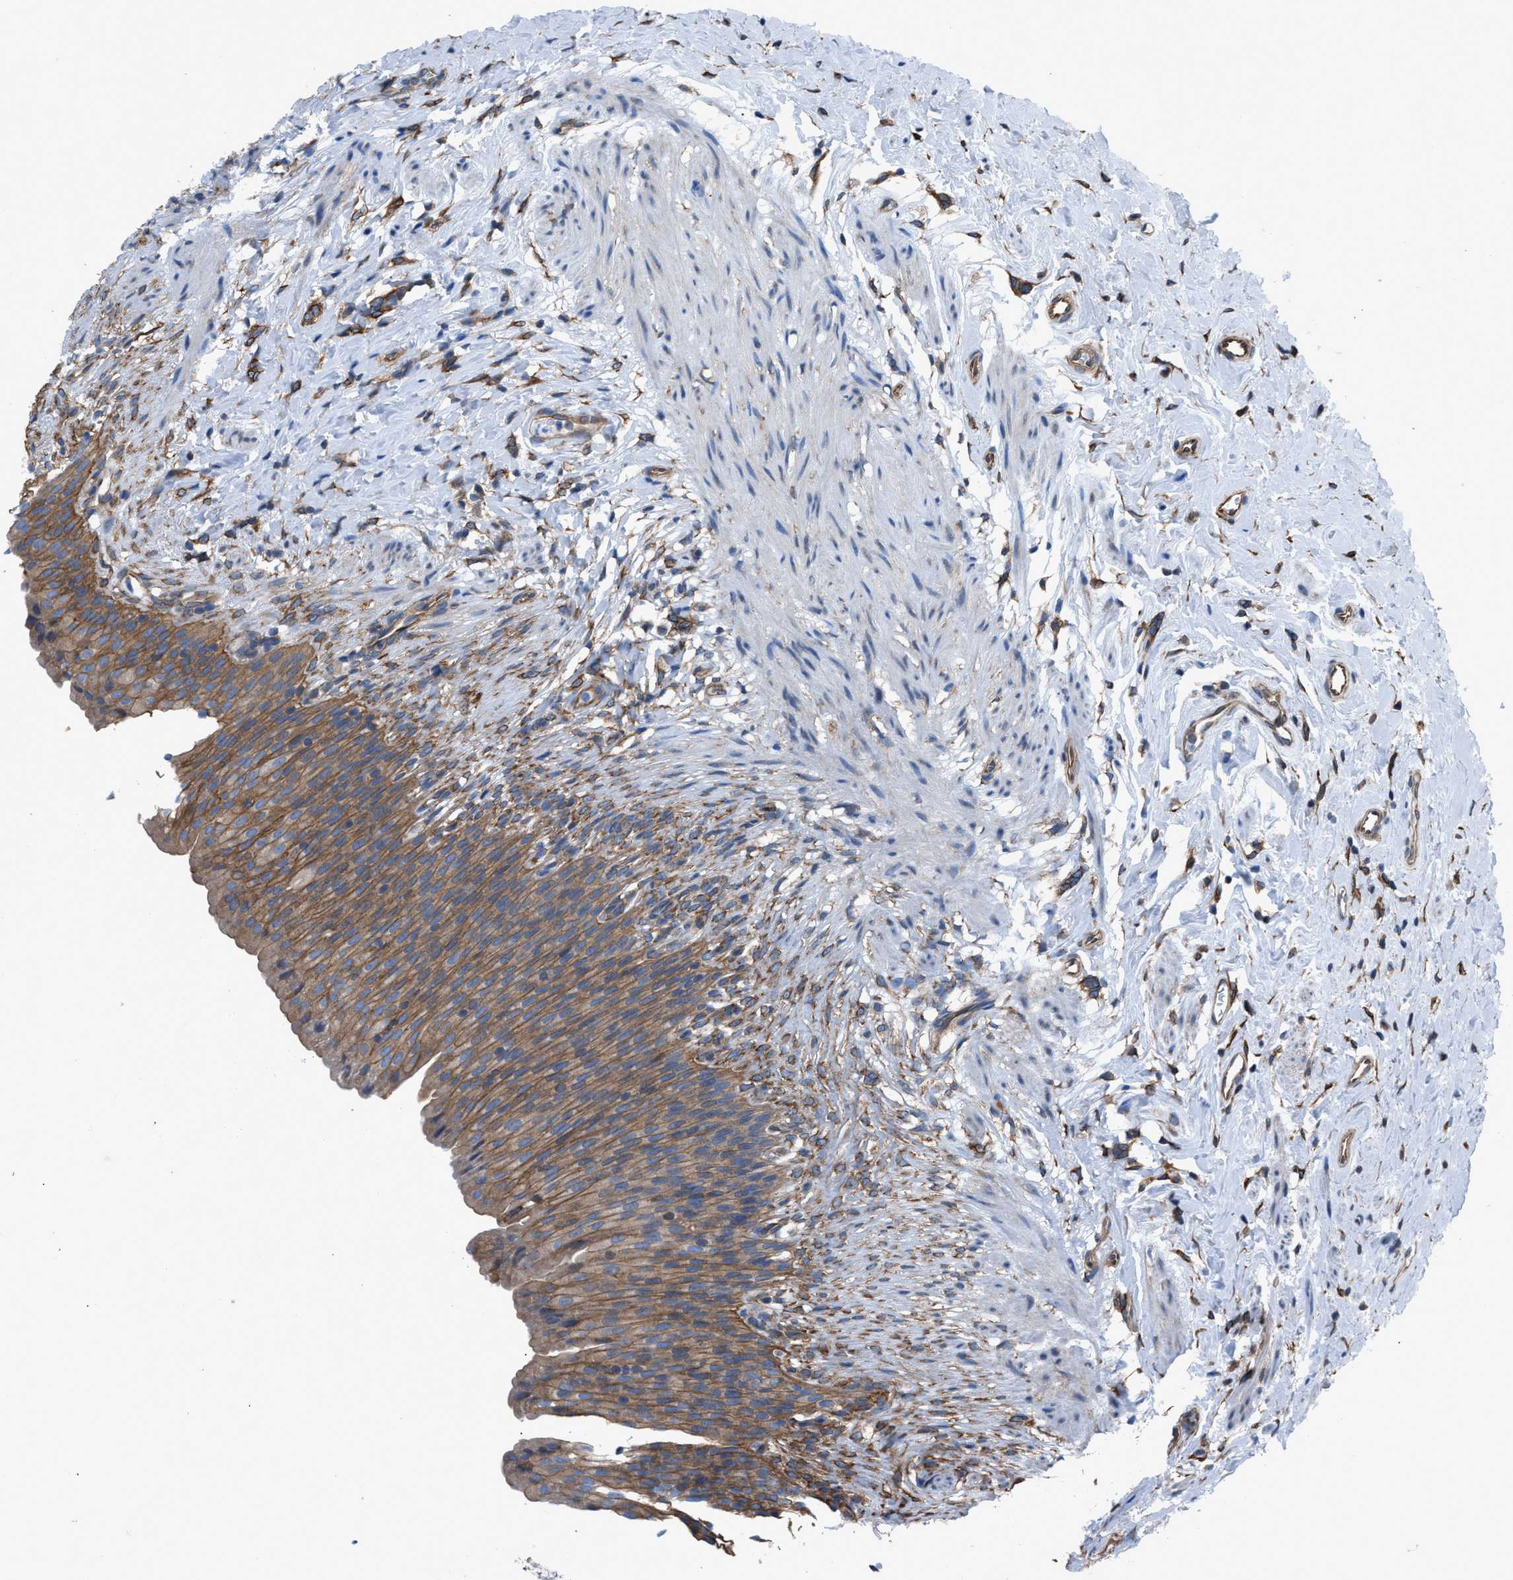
{"staining": {"intensity": "strong", "quantity": ">75%", "location": "cytoplasmic/membranous"}, "tissue": "urinary bladder", "cell_type": "Urothelial cells", "image_type": "normal", "snomed": [{"axis": "morphology", "description": "Normal tissue, NOS"}, {"axis": "topography", "description": "Urinary bladder"}], "caption": "Immunohistochemical staining of benign urinary bladder demonstrates >75% levels of strong cytoplasmic/membranous protein expression in approximately >75% of urothelial cells.", "gene": "DMAC1", "patient": {"sex": "female", "age": 79}}